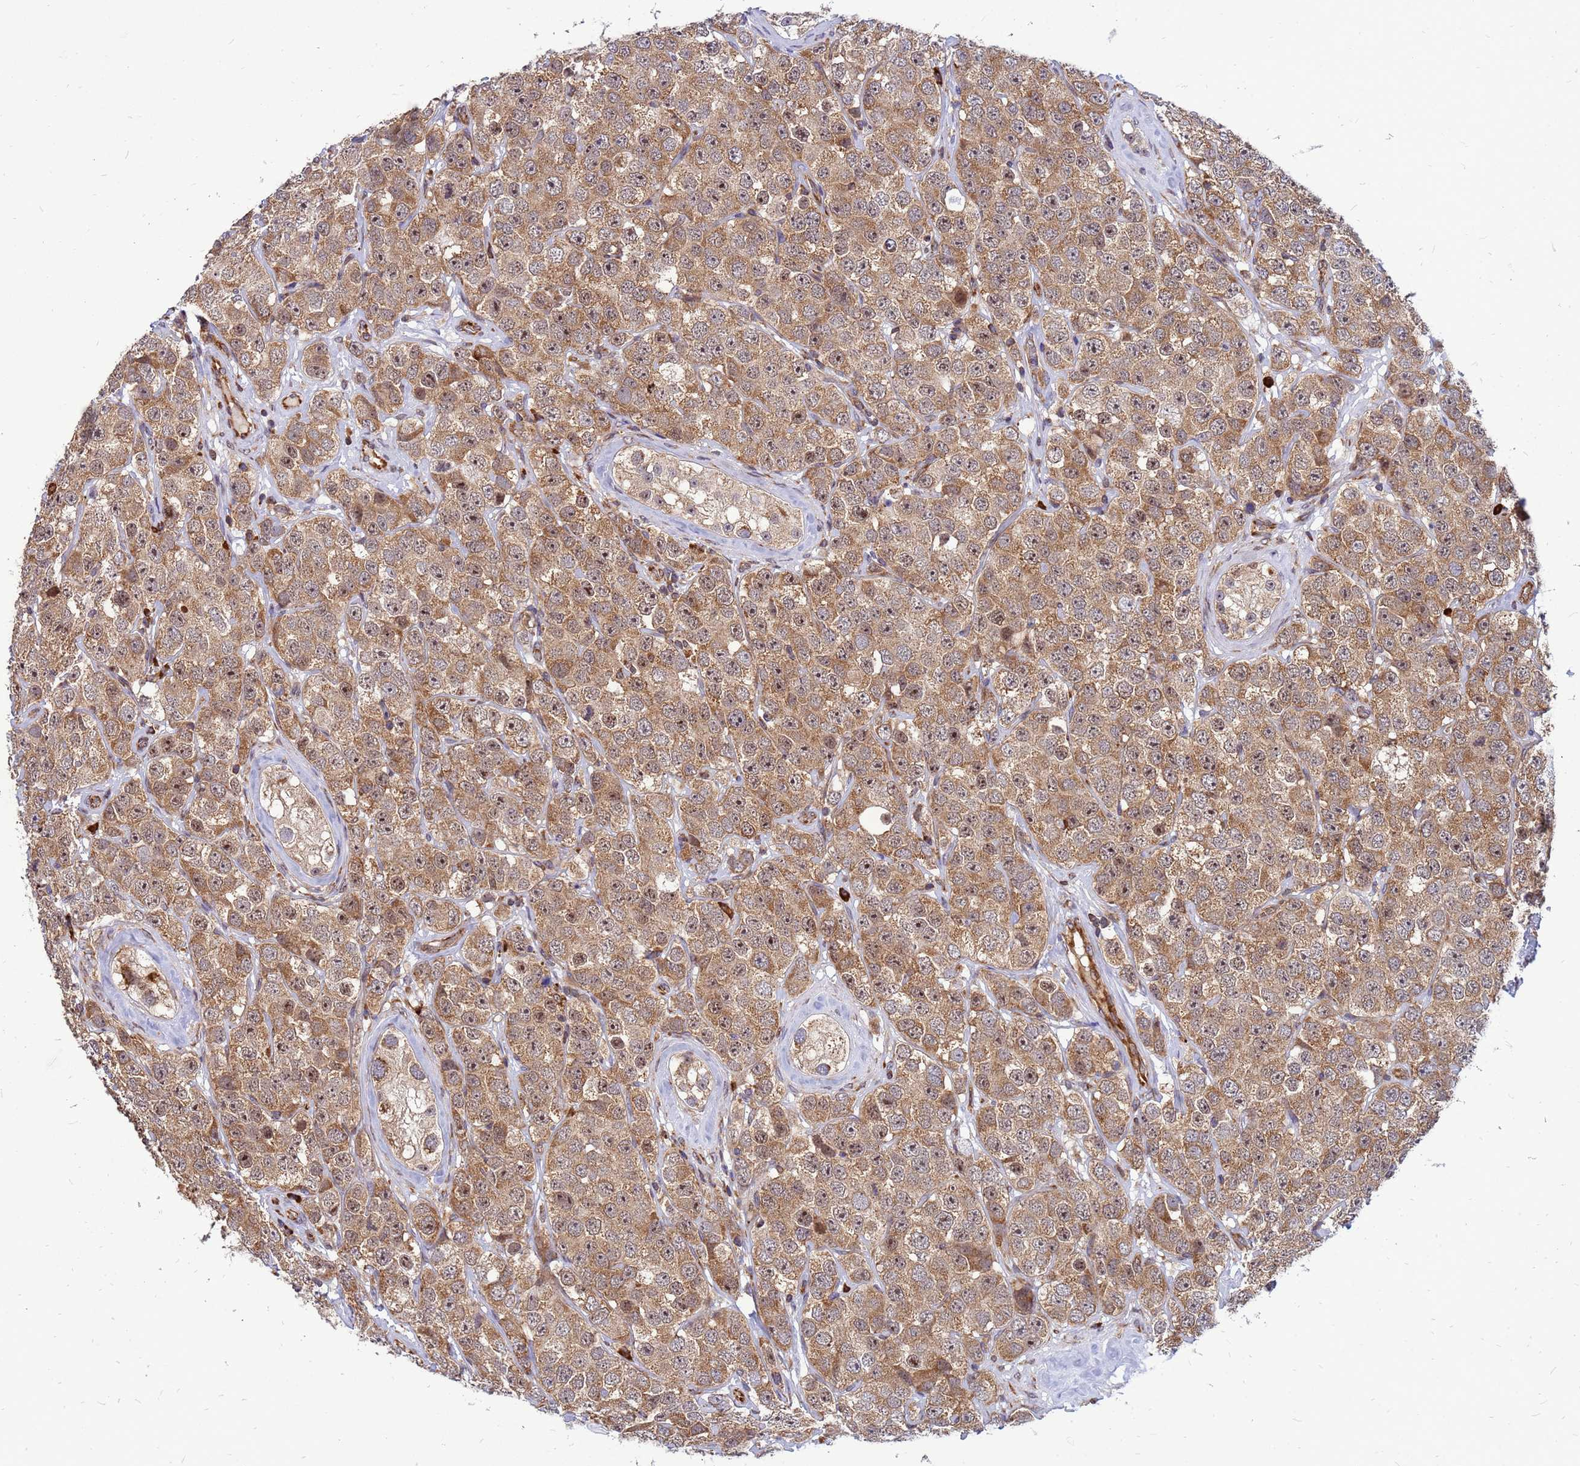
{"staining": {"intensity": "moderate", "quantity": ">75%", "location": "cytoplasmic/membranous"}, "tissue": "testis cancer", "cell_type": "Tumor cells", "image_type": "cancer", "snomed": [{"axis": "morphology", "description": "Seminoma, NOS"}, {"axis": "topography", "description": "Testis"}], "caption": "Protein expression analysis of testis cancer reveals moderate cytoplasmic/membranous staining in about >75% of tumor cells.", "gene": "RPL8", "patient": {"sex": "male", "age": 28}}